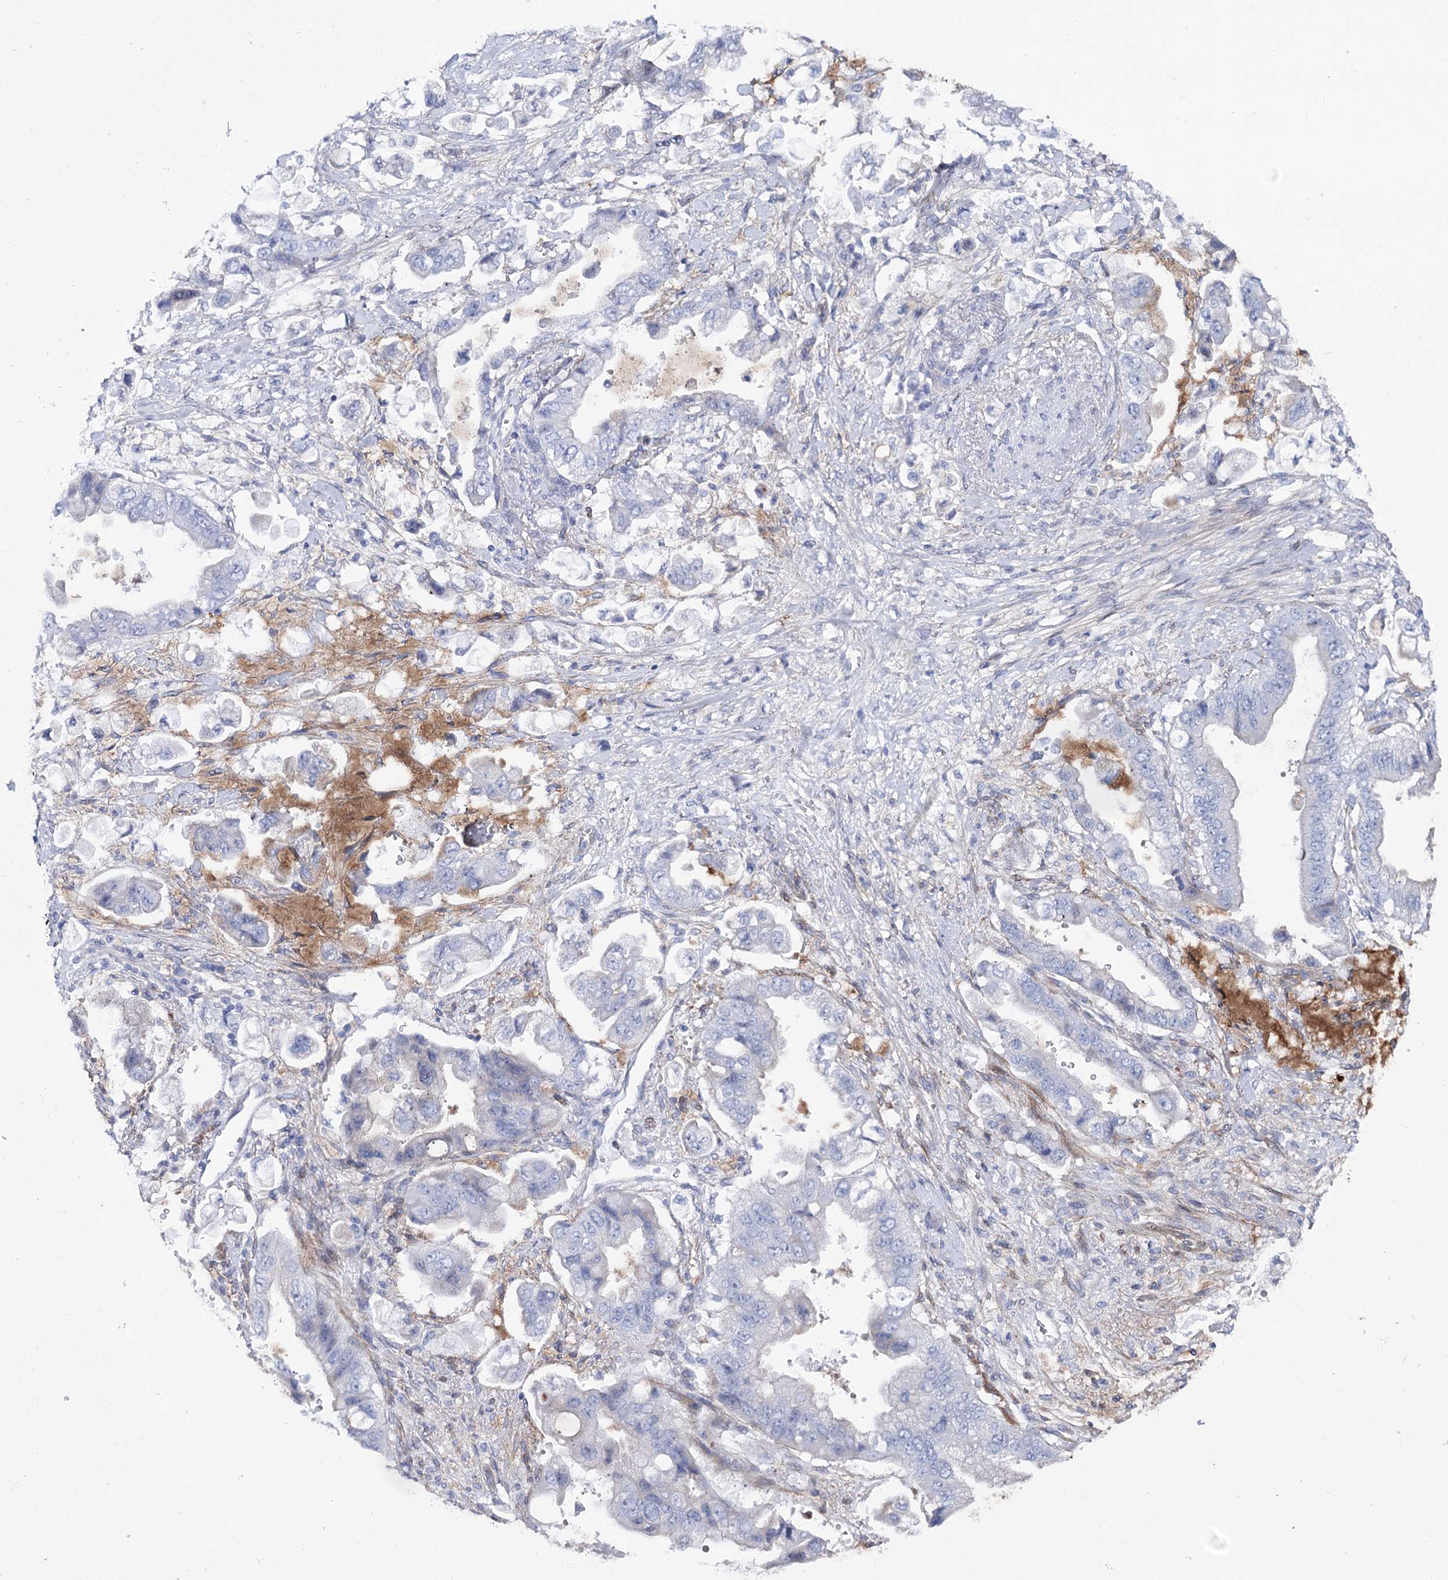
{"staining": {"intensity": "negative", "quantity": "none", "location": "none"}, "tissue": "stomach cancer", "cell_type": "Tumor cells", "image_type": "cancer", "snomed": [{"axis": "morphology", "description": "Adenocarcinoma, NOS"}, {"axis": "topography", "description": "Stomach"}], "caption": "The photomicrograph reveals no staining of tumor cells in stomach adenocarcinoma.", "gene": "ANKRD23", "patient": {"sex": "male", "age": 62}}